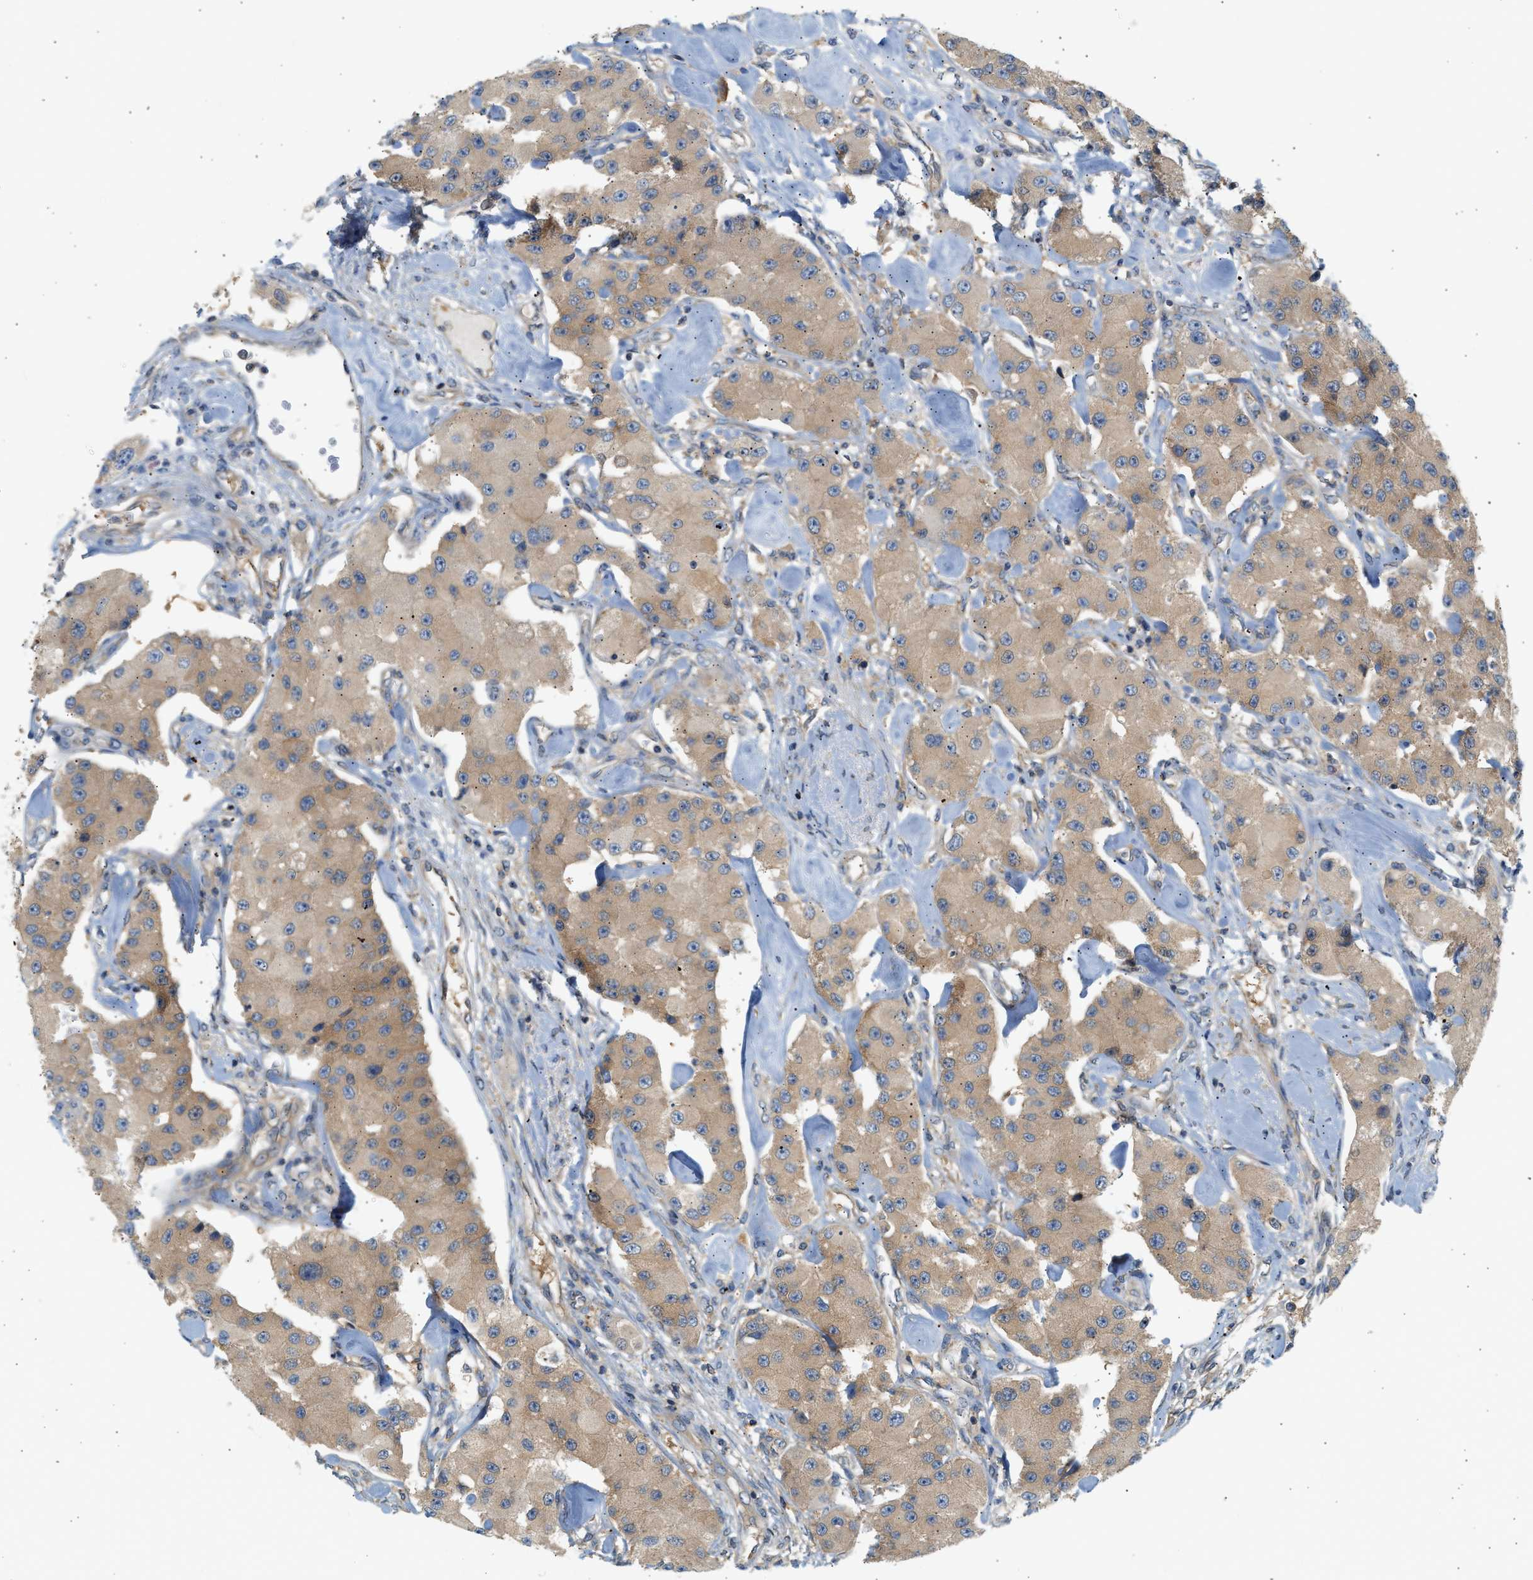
{"staining": {"intensity": "weak", "quantity": ">75%", "location": "cytoplasmic/membranous"}, "tissue": "carcinoid", "cell_type": "Tumor cells", "image_type": "cancer", "snomed": [{"axis": "morphology", "description": "Carcinoid, malignant, NOS"}, {"axis": "topography", "description": "Pancreas"}], "caption": "Tumor cells reveal low levels of weak cytoplasmic/membranous staining in approximately >75% of cells in human carcinoid.", "gene": "PAFAH1B1", "patient": {"sex": "male", "age": 41}}